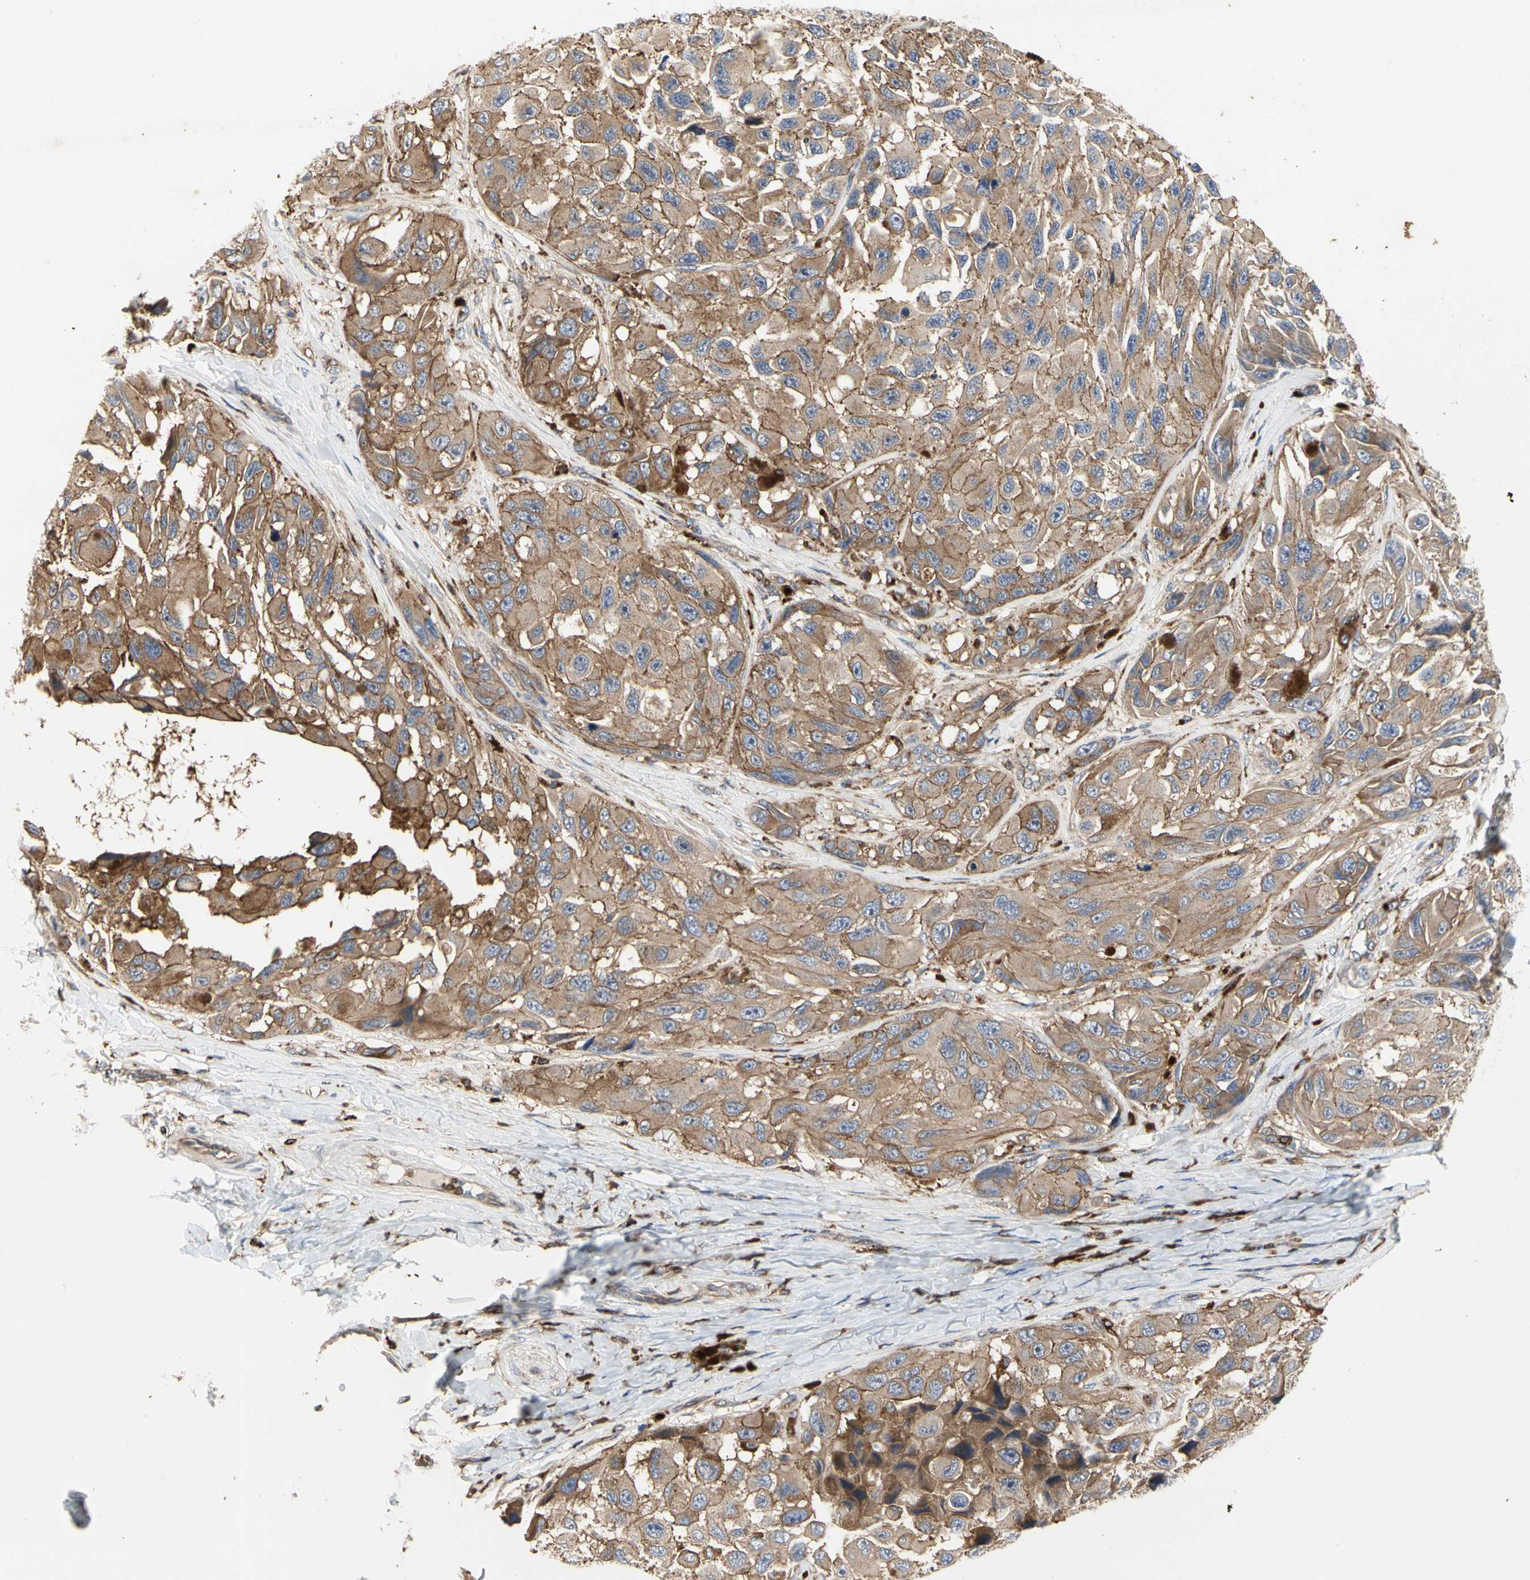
{"staining": {"intensity": "moderate", "quantity": ">75%", "location": "cytoplasmic/membranous"}, "tissue": "melanoma", "cell_type": "Tumor cells", "image_type": "cancer", "snomed": [{"axis": "morphology", "description": "Malignant melanoma, NOS"}, {"axis": "topography", "description": "Skin"}], "caption": "Immunohistochemical staining of melanoma shows moderate cytoplasmic/membranous protein expression in about >75% of tumor cells. (Brightfield microscopy of DAB IHC at high magnification).", "gene": "NAPG", "patient": {"sex": "female", "age": 73}}